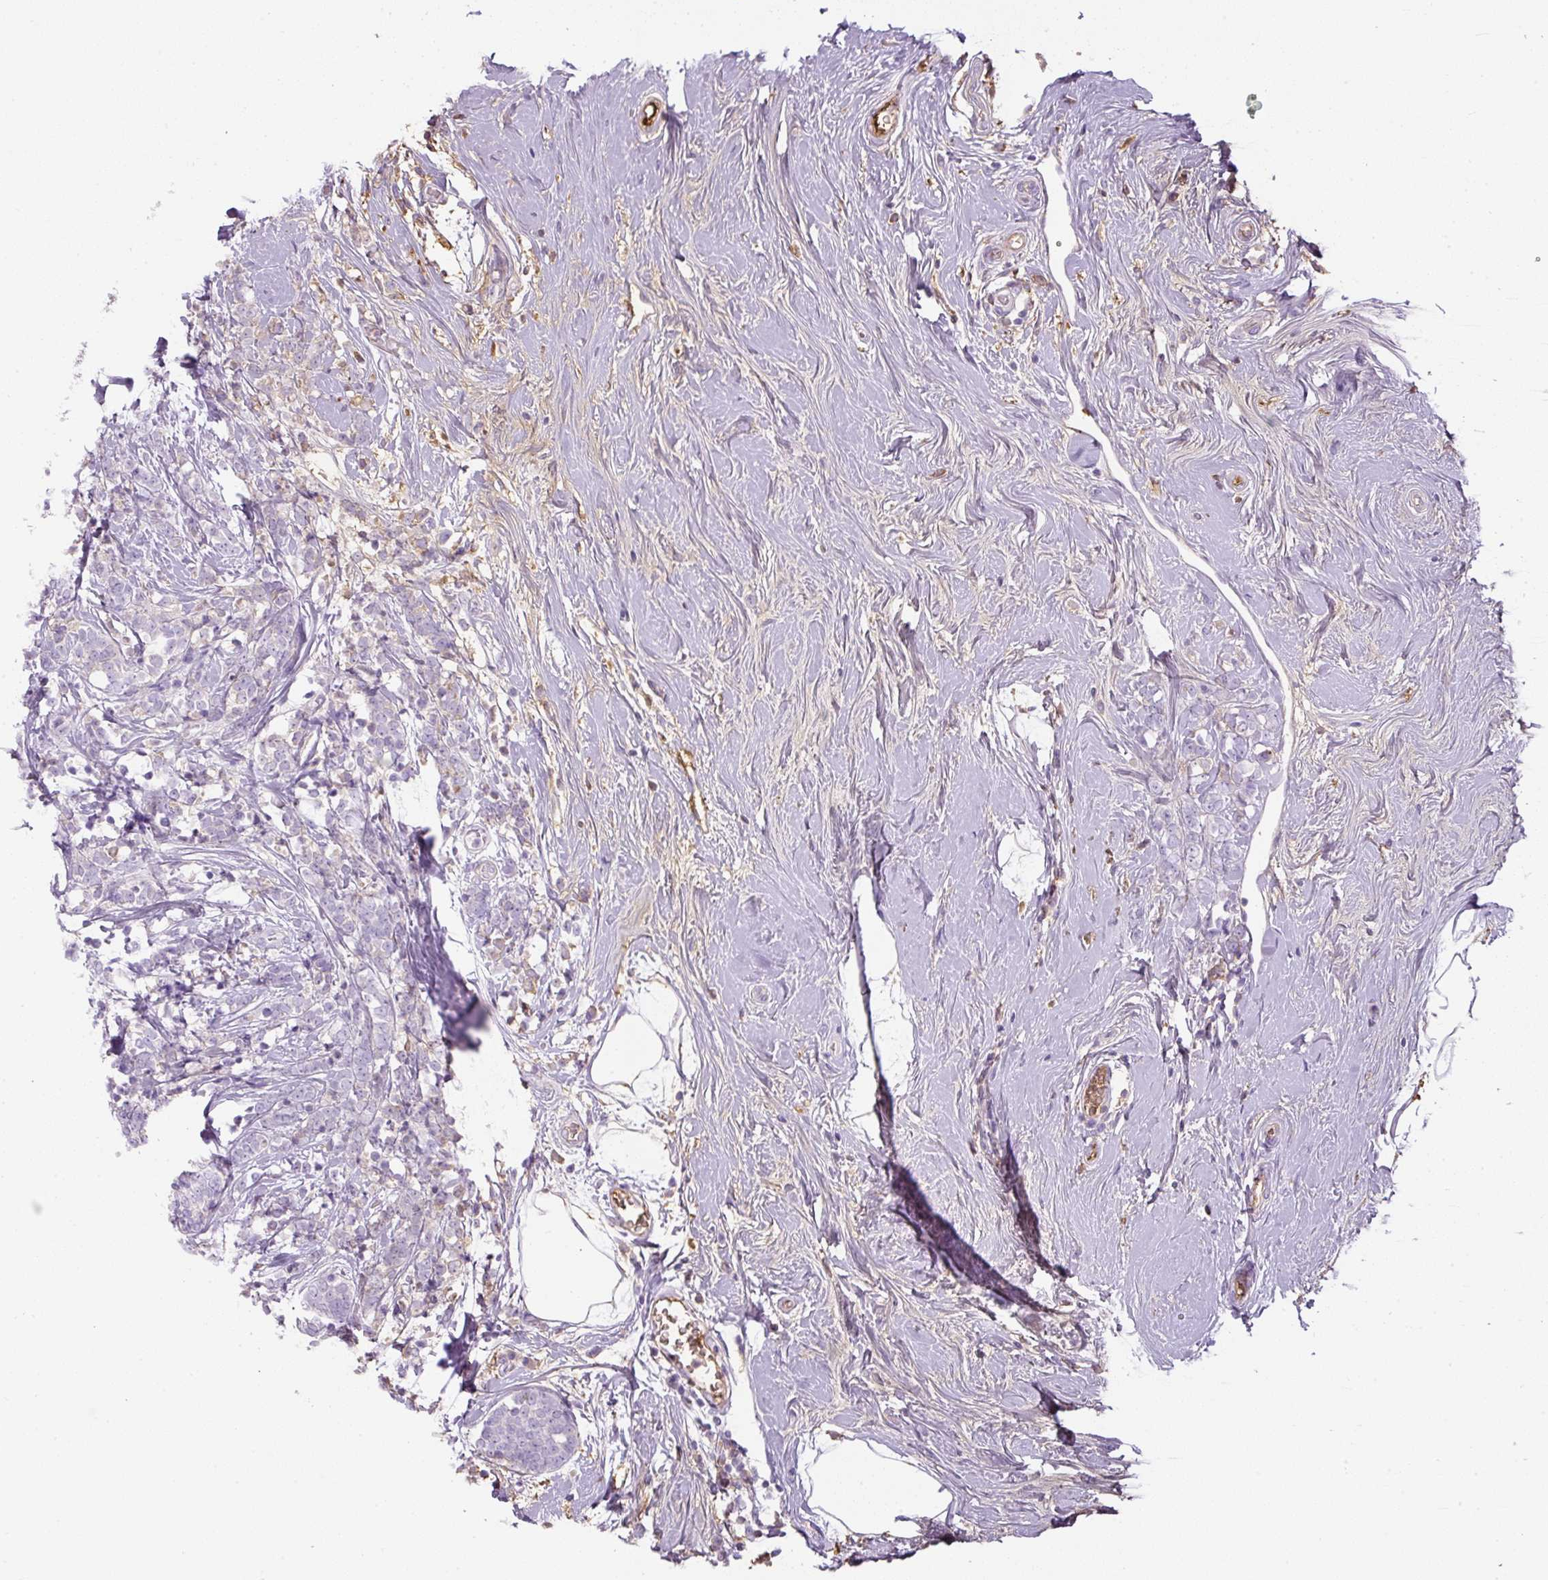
{"staining": {"intensity": "negative", "quantity": "none", "location": "none"}, "tissue": "breast cancer", "cell_type": "Tumor cells", "image_type": "cancer", "snomed": [{"axis": "morphology", "description": "Lobular carcinoma"}, {"axis": "topography", "description": "Breast"}], "caption": "An immunohistochemistry photomicrograph of breast lobular carcinoma is shown. There is no staining in tumor cells of breast lobular carcinoma.", "gene": "APOA1", "patient": {"sex": "female", "age": 58}}